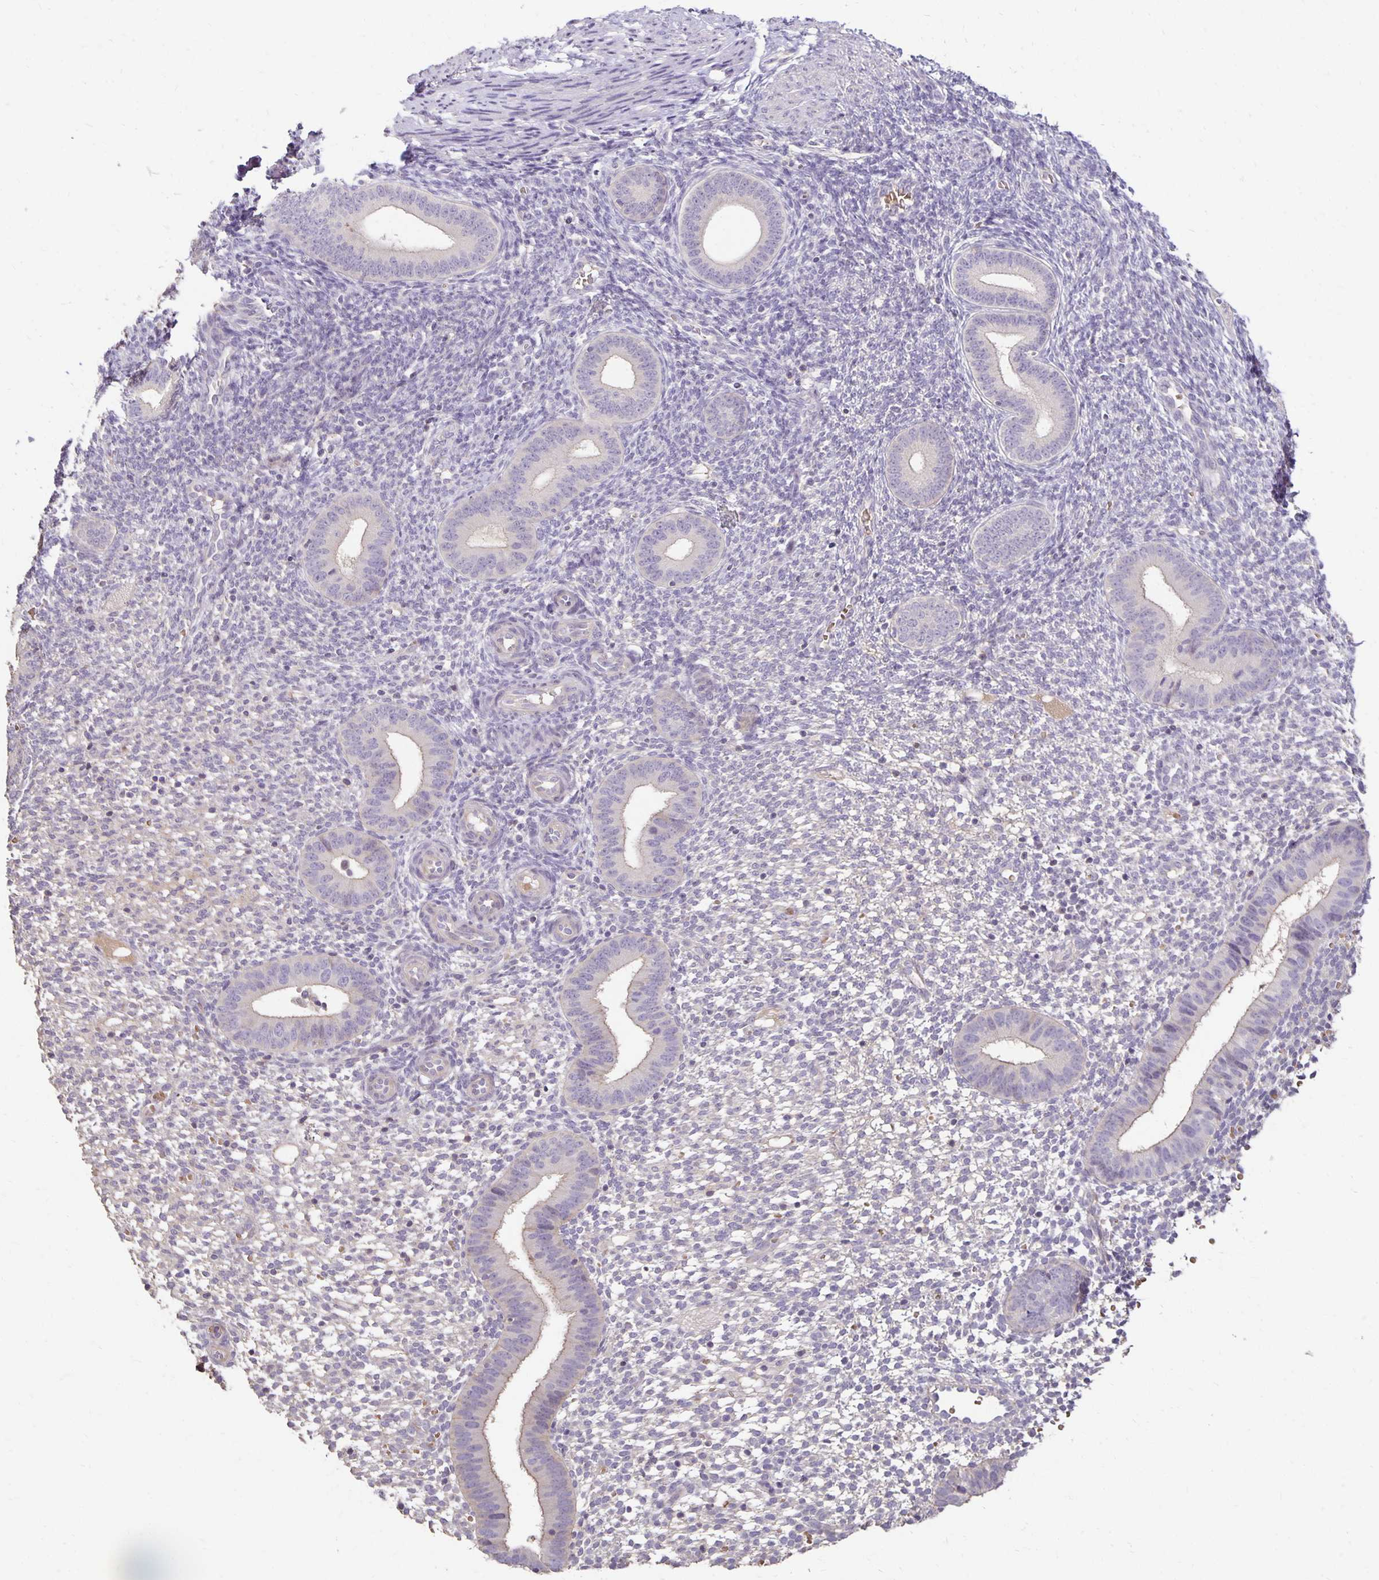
{"staining": {"intensity": "negative", "quantity": "none", "location": "none"}, "tissue": "endometrium", "cell_type": "Cells in endometrial stroma", "image_type": "normal", "snomed": [{"axis": "morphology", "description": "Normal tissue, NOS"}, {"axis": "topography", "description": "Endometrium"}], "caption": "DAB immunohistochemical staining of normal endometrium shows no significant expression in cells in endometrial stroma. (DAB (3,3'-diaminobenzidine) immunohistochemistry (IHC) visualized using brightfield microscopy, high magnification).", "gene": "CST6", "patient": {"sex": "female", "age": 40}}